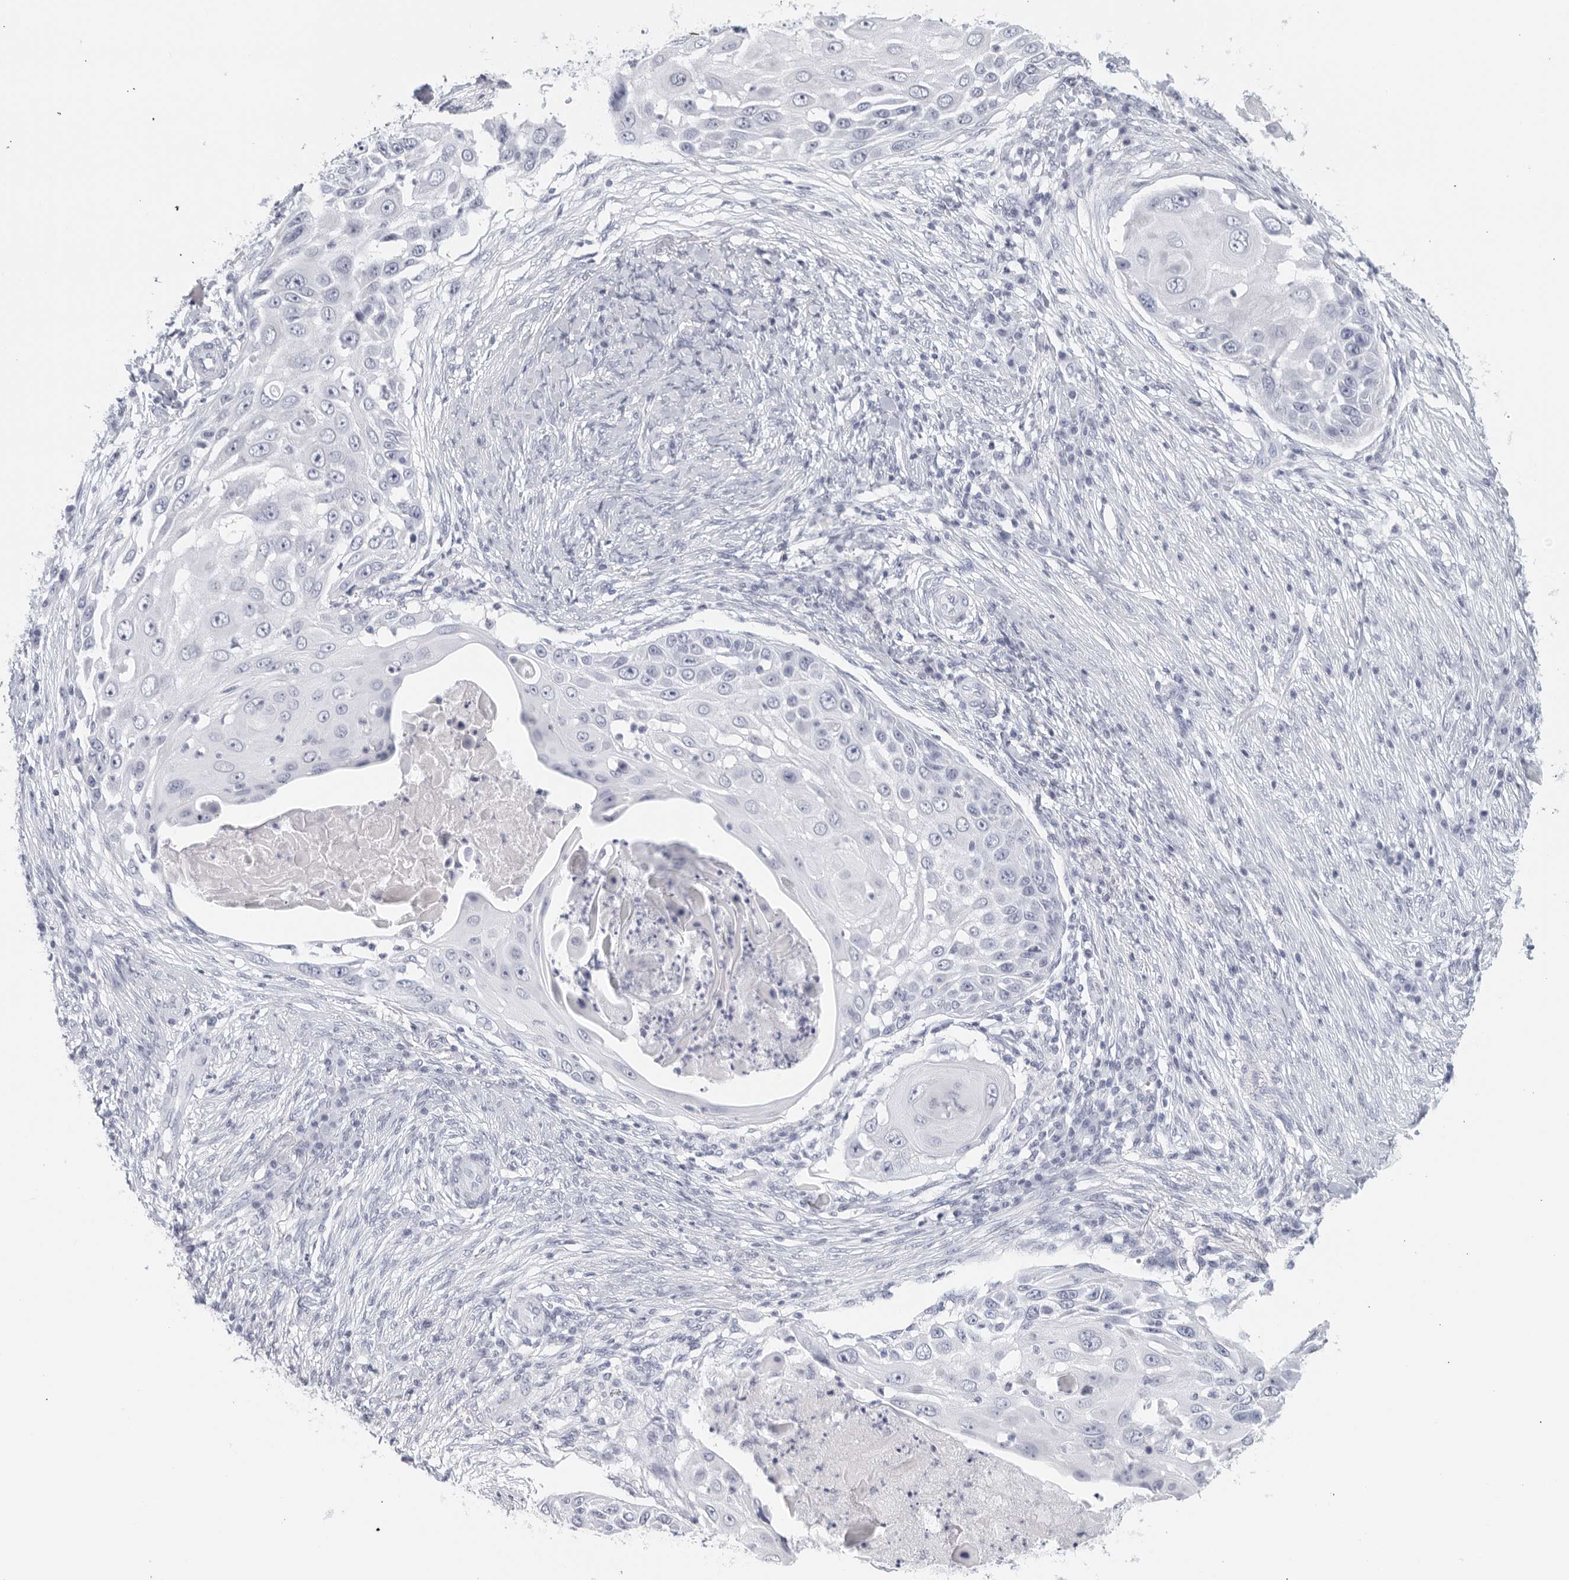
{"staining": {"intensity": "negative", "quantity": "none", "location": "none"}, "tissue": "skin cancer", "cell_type": "Tumor cells", "image_type": "cancer", "snomed": [{"axis": "morphology", "description": "Squamous cell carcinoma, NOS"}, {"axis": "topography", "description": "Skin"}], "caption": "IHC image of human skin cancer stained for a protein (brown), which reveals no positivity in tumor cells.", "gene": "FGG", "patient": {"sex": "female", "age": 44}}